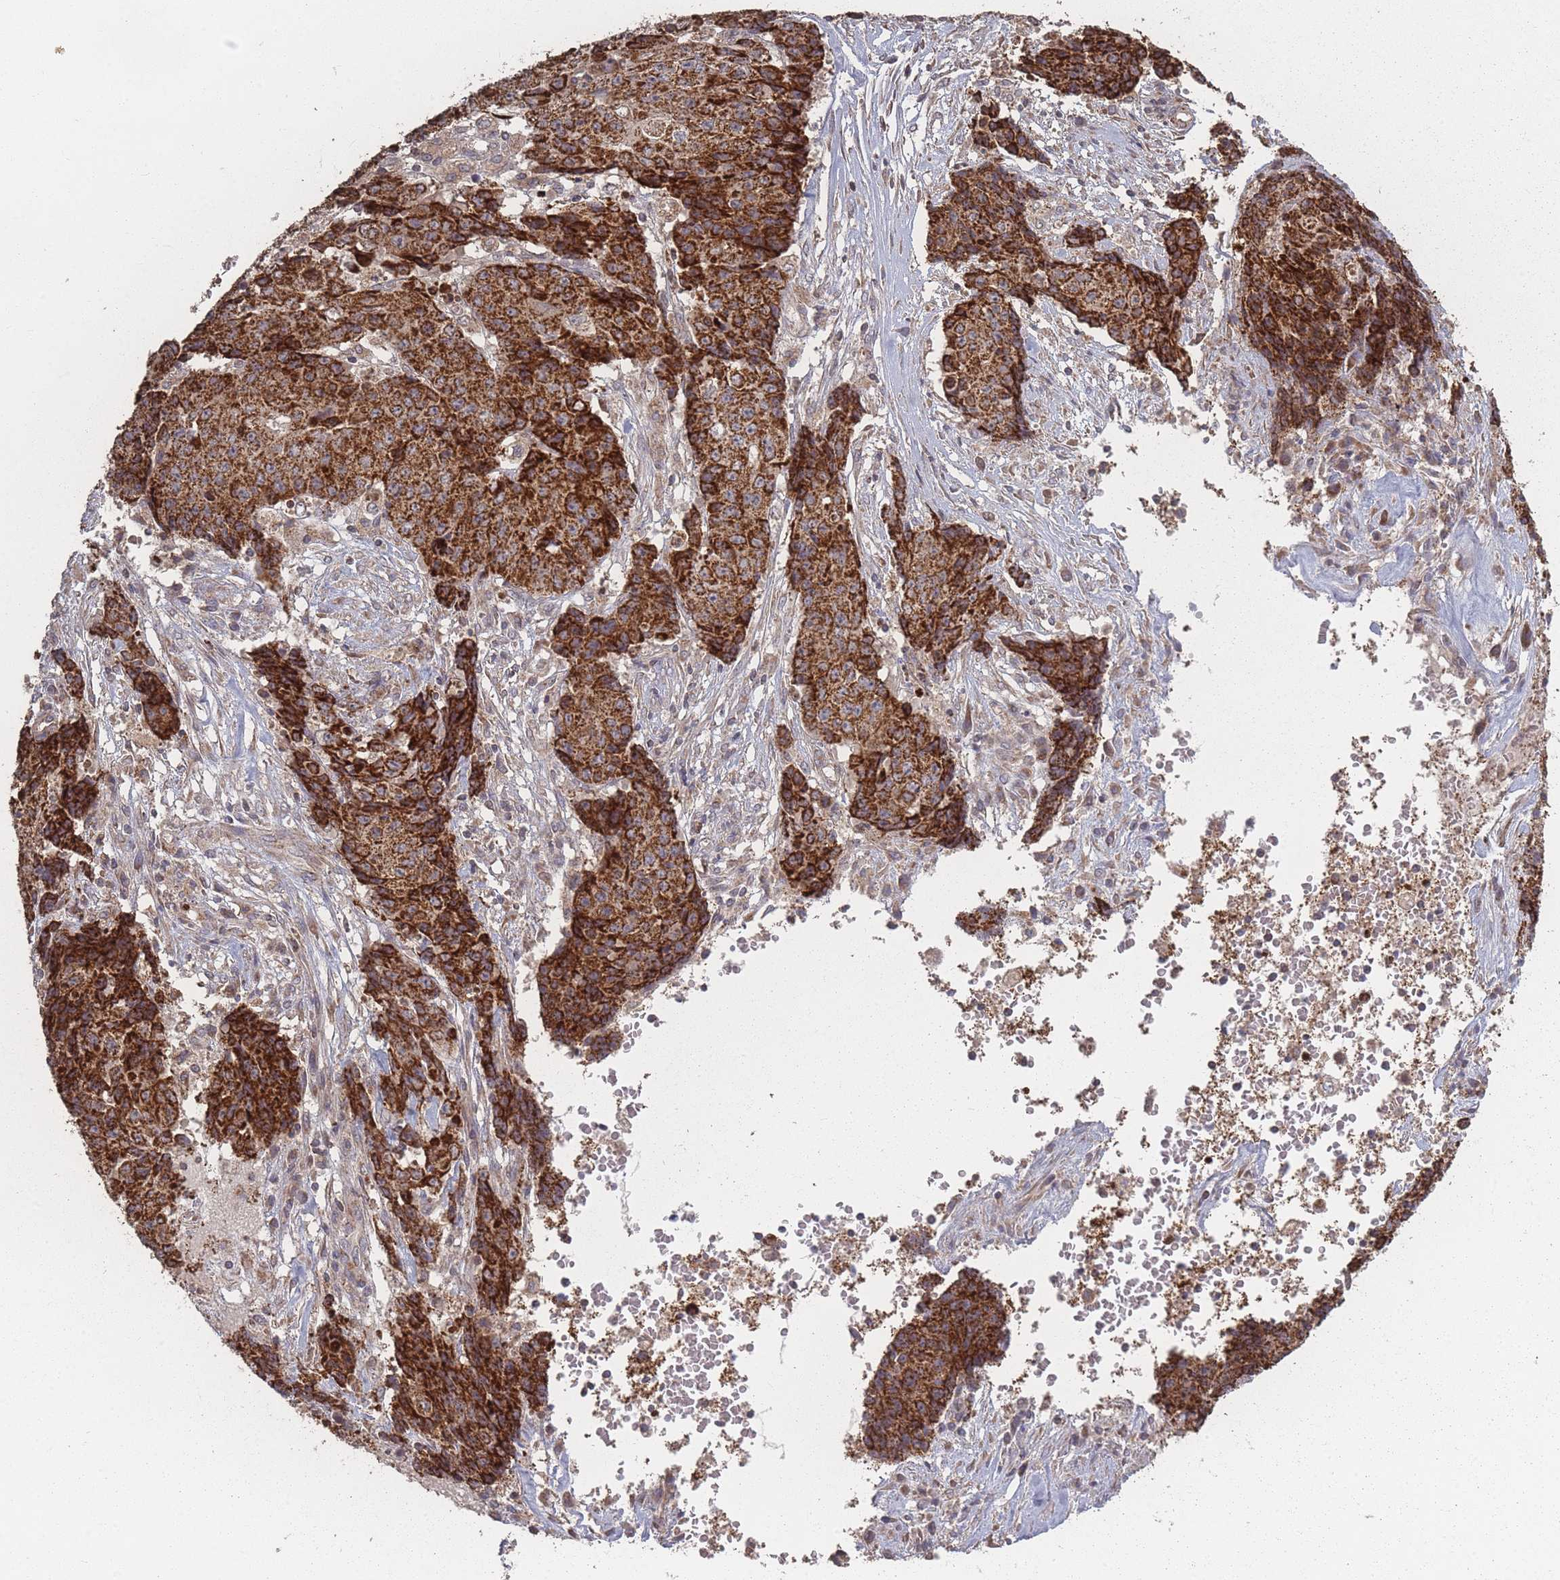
{"staining": {"intensity": "strong", "quantity": ">75%", "location": "cytoplasmic/membranous"}, "tissue": "ovarian cancer", "cell_type": "Tumor cells", "image_type": "cancer", "snomed": [{"axis": "morphology", "description": "Carcinoma, endometroid"}, {"axis": "topography", "description": "Ovary"}], "caption": "Human endometroid carcinoma (ovarian) stained with a protein marker reveals strong staining in tumor cells.", "gene": "LYRM7", "patient": {"sex": "female", "age": 42}}